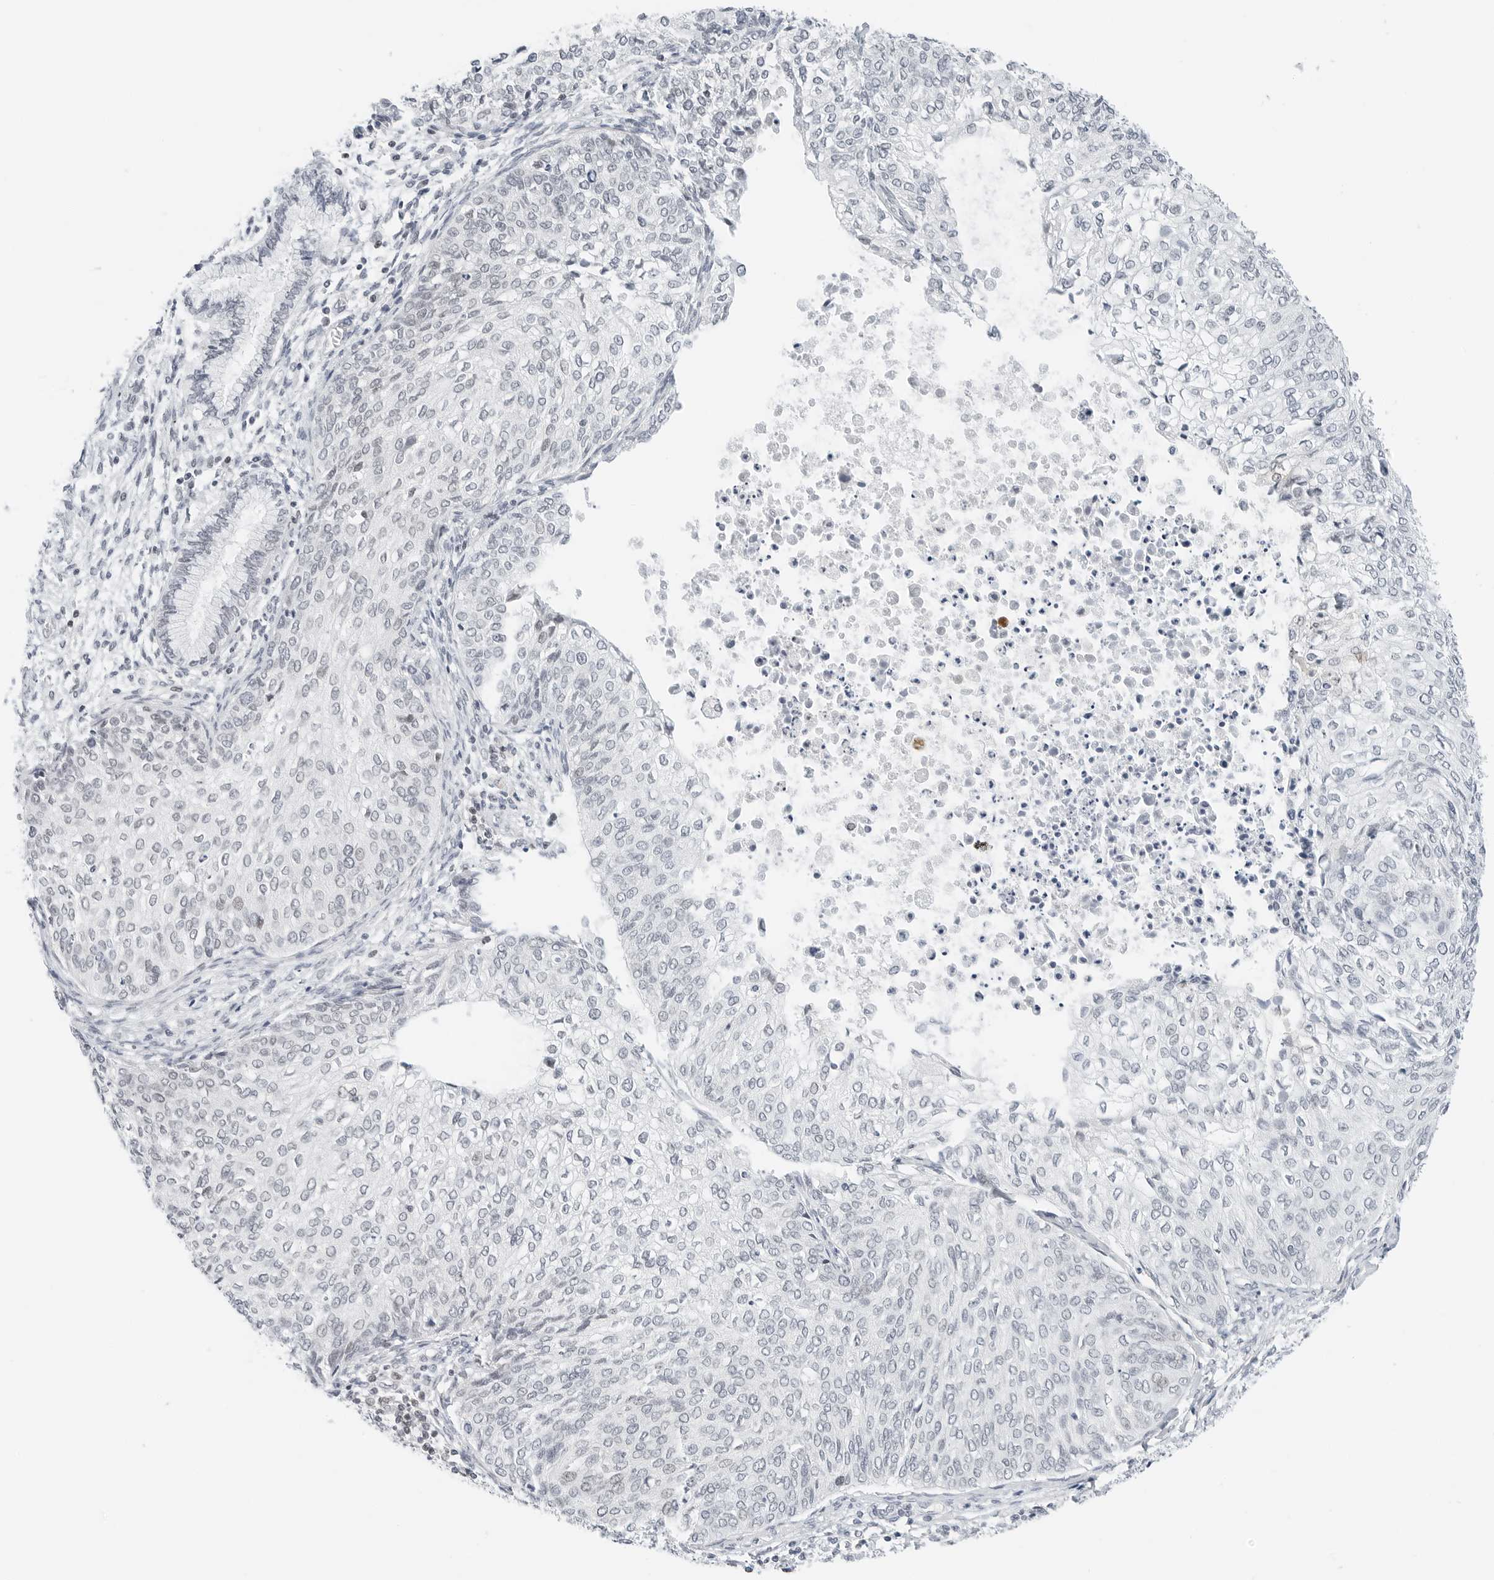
{"staining": {"intensity": "negative", "quantity": "none", "location": "none"}, "tissue": "cervical cancer", "cell_type": "Tumor cells", "image_type": "cancer", "snomed": [{"axis": "morphology", "description": "Squamous cell carcinoma, NOS"}, {"axis": "topography", "description": "Cervix"}], "caption": "Photomicrograph shows no protein expression in tumor cells of squamous cell carcinoma (cervical) tissue.", "gene": "CRTC2", "patient": {"sex": "female", "age": 37}}